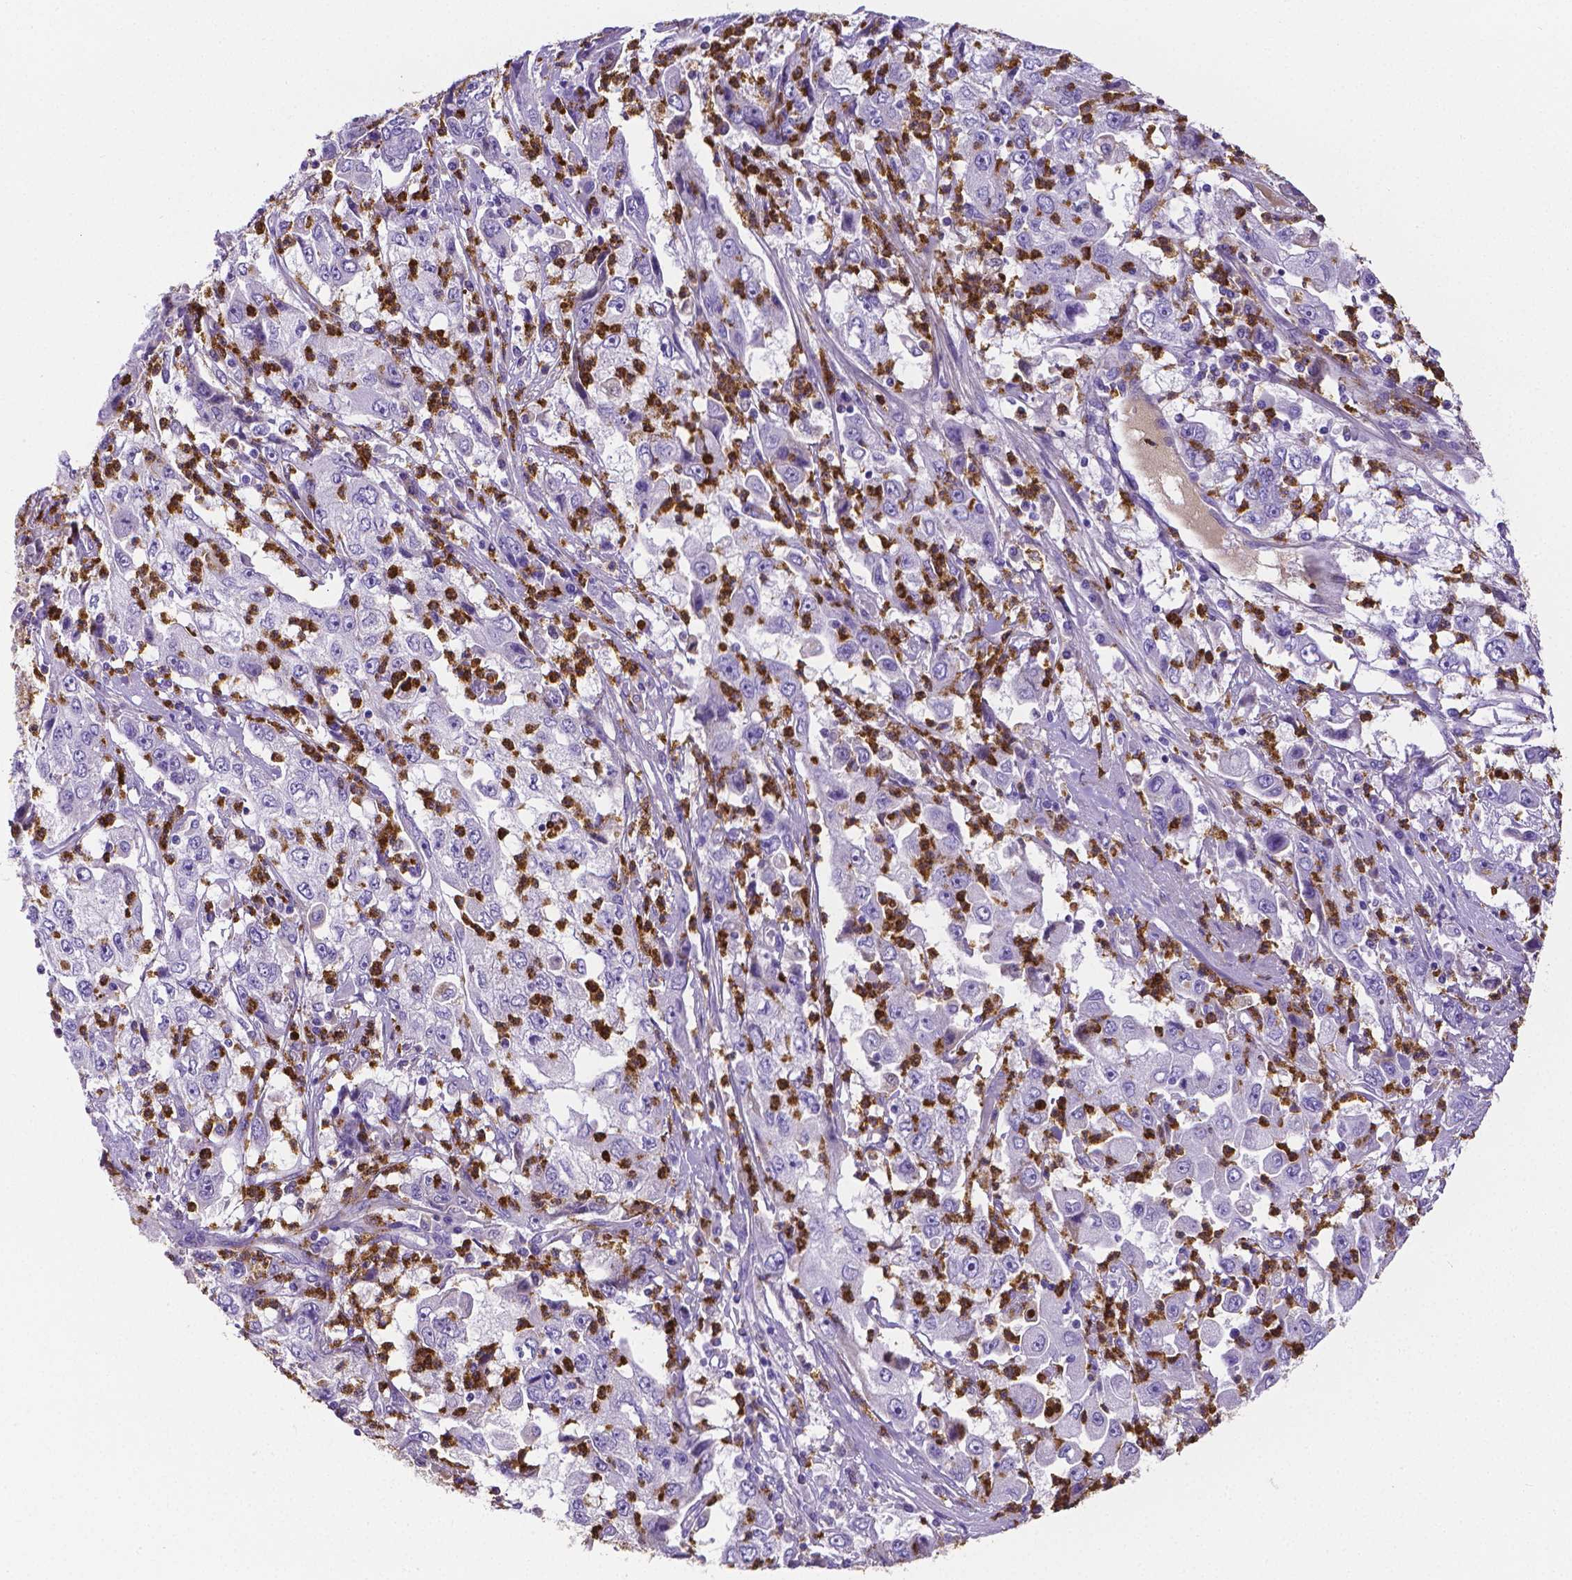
{"staining": {"intensity": "negative", "quantity": "none", "location": "none"}, "tissue": "cervical cancer", "cell_type": "Tumor cells", "image_type": "cancer", "snomed": [{"axis": "morphology", "description": "Squamous cell carcinoma, NOS"}, {"axis": "topography", "description": "Cervix"}], "caption": "High power microscopy micrograph of an IHC micrograph of cervical cancer (squamous cell carcinoma), revealing no significant positivity in tumor cells. (Immunohistochemistry (ihc), brightfield microscopy, high magnification).", "gene": "MMP9", "patient": {"sex": "female", "age": 36}}